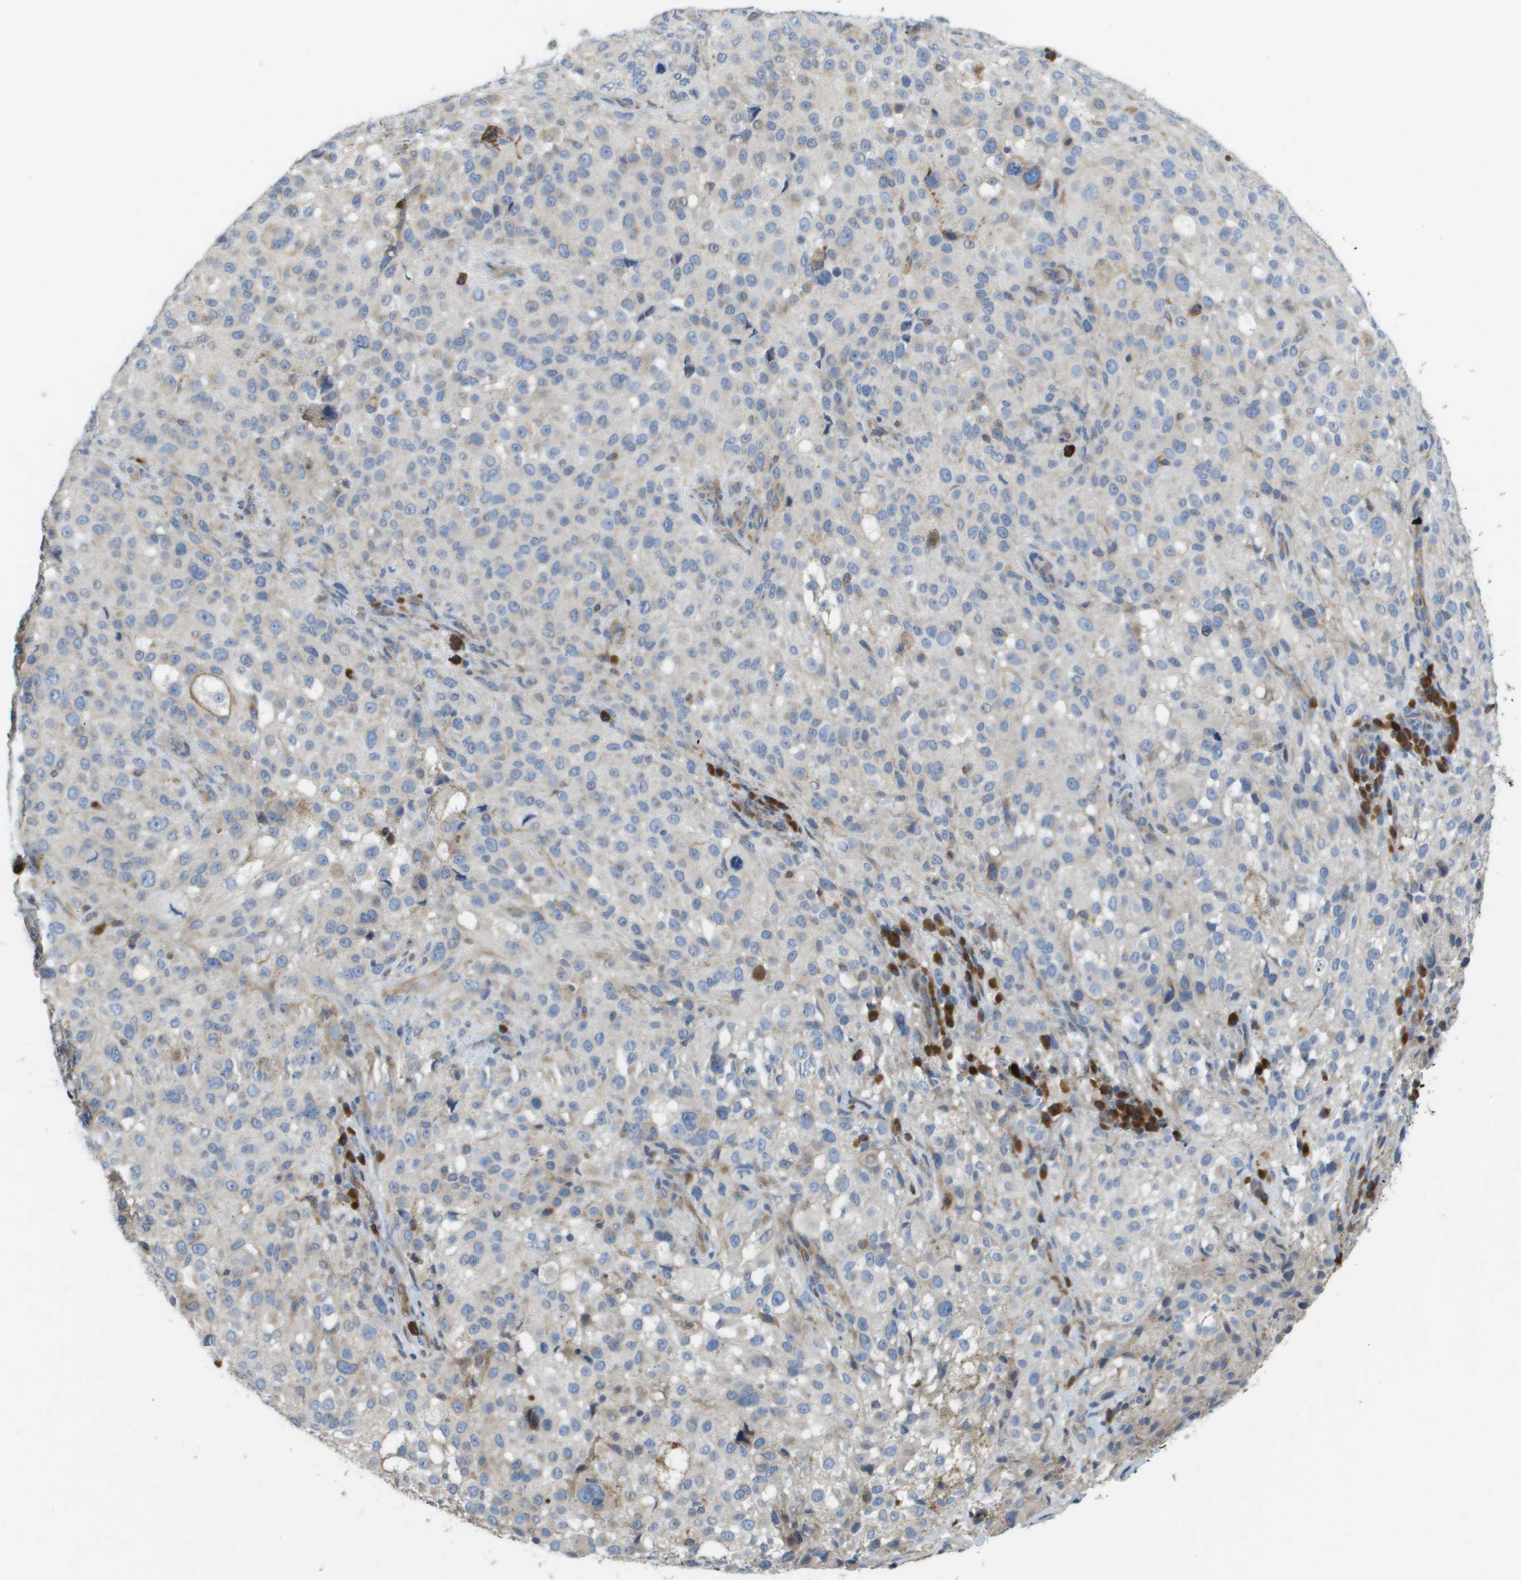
{"staining": {"intensity": "negative", "quantity": "none", "location": "none"}, "tissue": "melanoma", "cell_type": "Tumor cells", "image_type": "cancer", "snomed": [{"axis": "morphology", "description": "Necrosis, NOS"}, {"axis": "morphology", "description": "Malignant melanoma, NOS"}, {"axis": "topography", "description": "Skin"}], "caption": "The photomicrograph demonstrates no significant staining in tumor cells of malignant melanoma.", "gene": "CASP10", "patient": {"sex": "female", "age": 87}}